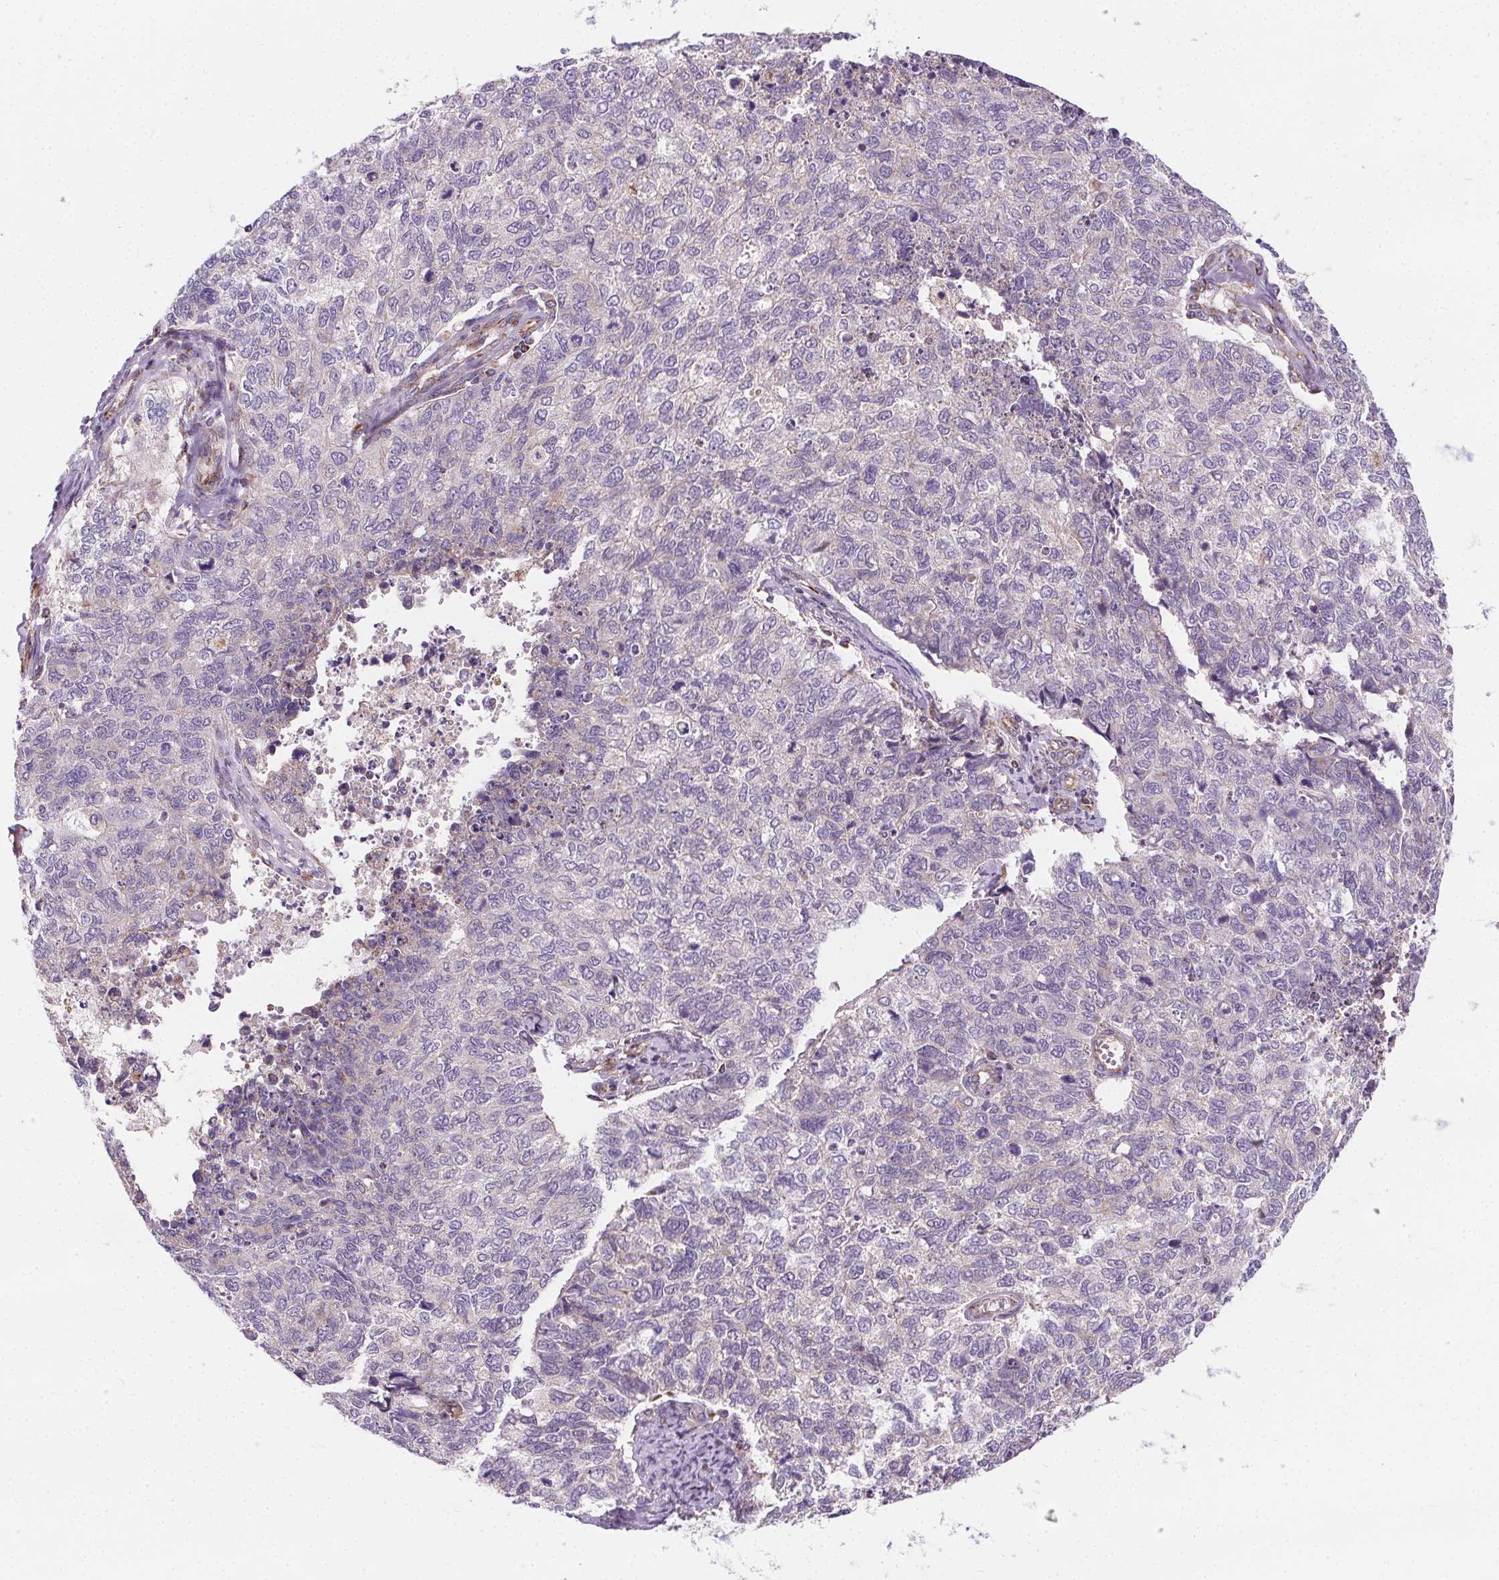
{"staining": {"intensity": "negative", "quantity": "none", "location": "none"}, "tissue": "cervical cancer", "cell_type": "Tumor cells", "image_type": "cancer", "snomed": [{"axis": "morphology", "description": "Adenocarcinoma, NOS"}, {"axis": "topography", "description": "Cervix"}], "caption": "Immunohistochemistry photomicrograph of adenocarcinoma (cervical) stained for a protein (brown), which exhibits no staining in tumor cells.", "gene": "GOLT1B", "patient": {"sex": "female", "age": 63}}